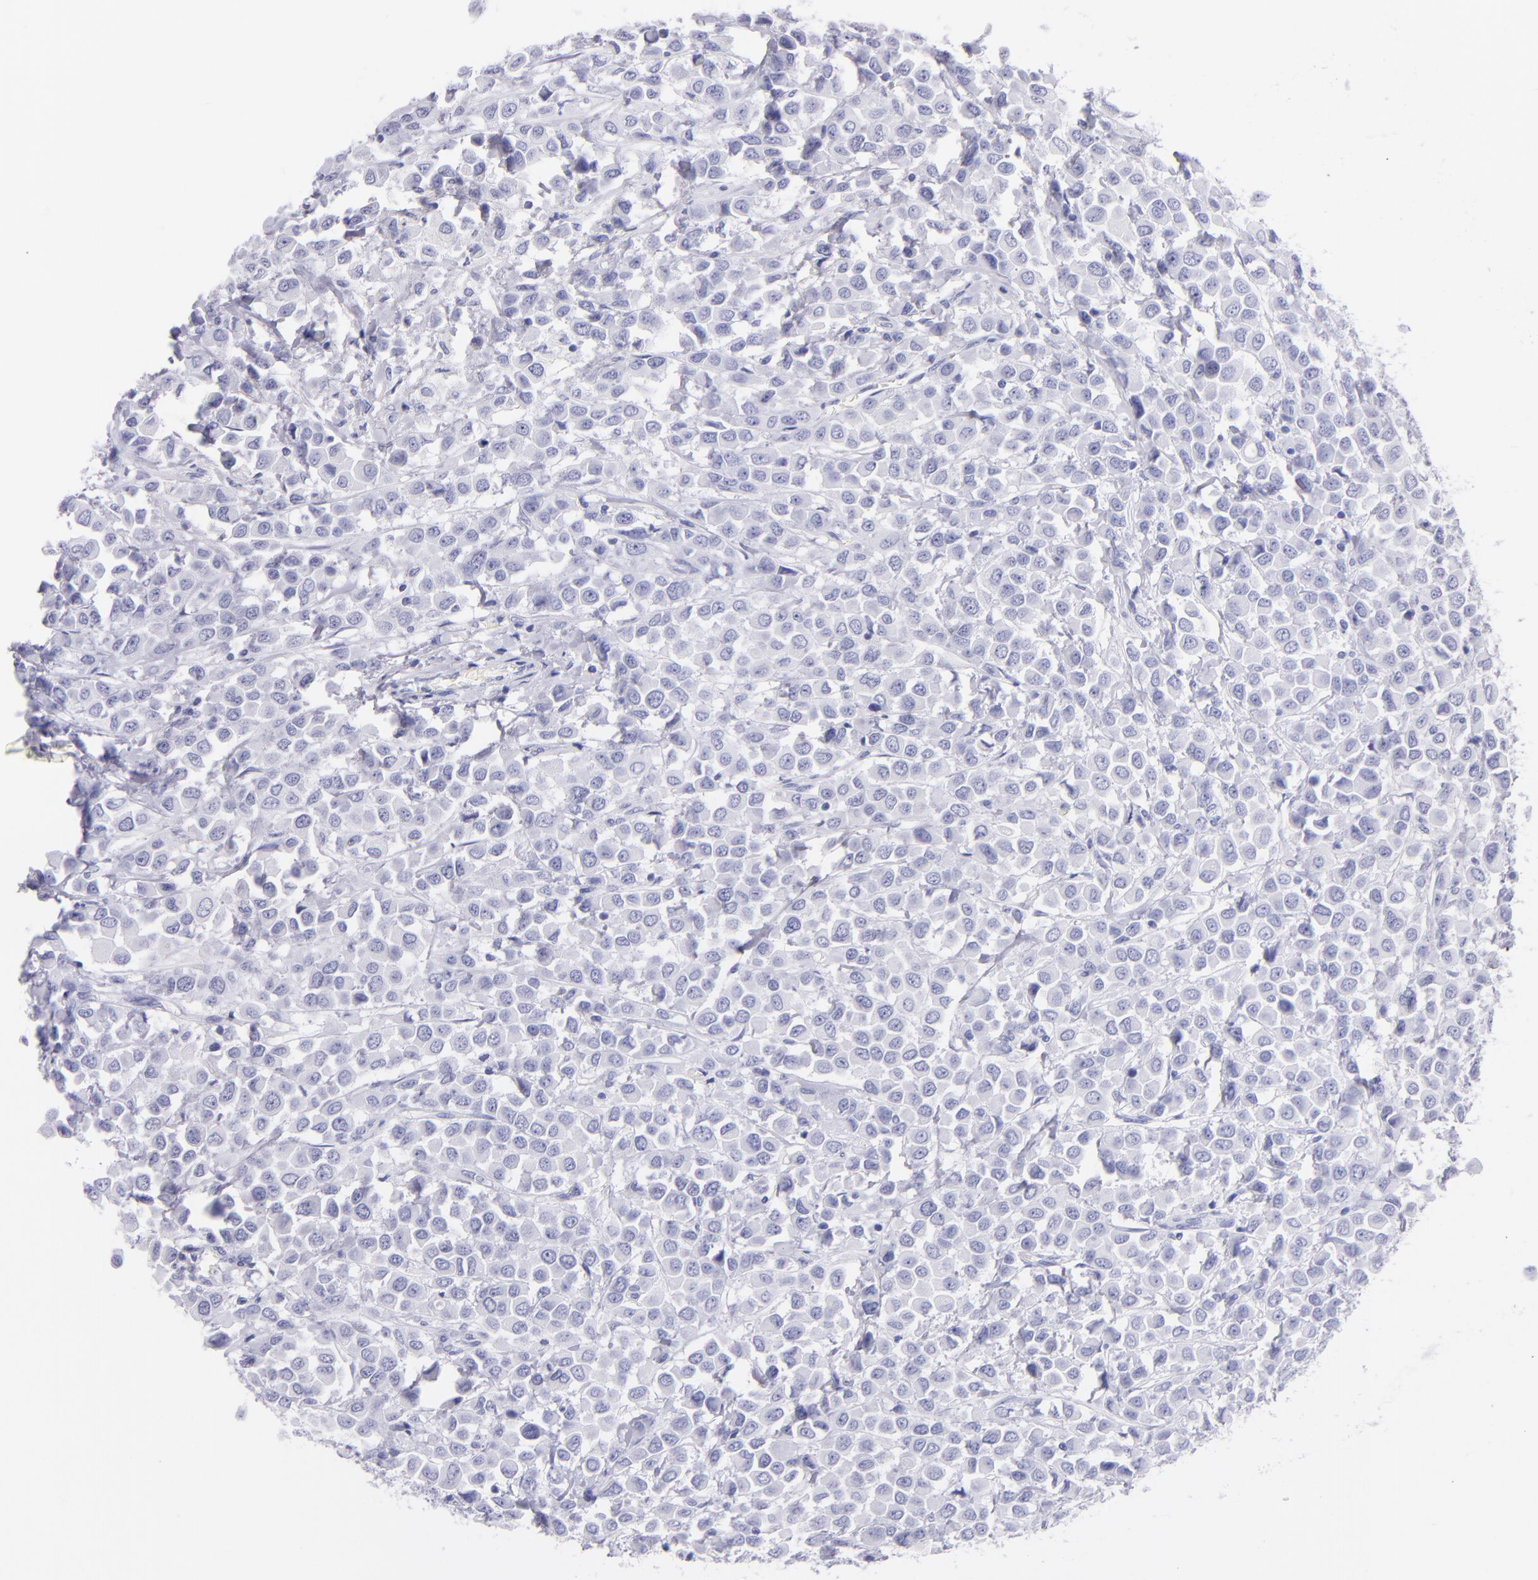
{"staining": {"intensity": "negative", "quantity": "none", "location": "none"}, "tissue": "breast cancer", "cell_type": "Tumor cells", "image_type": "cancer", "snomed": [{"axis": "morphology", "description": "Duct carcinoma"}, {"axis": "topography", "description": "Breast"}], "caption": "Human breast invasive ductal carcinoma stained for a protein using IHC demonstrates no expression in tumor cells.", "gene": "CNP", "patient": {"sex": "female", "age": 61}}